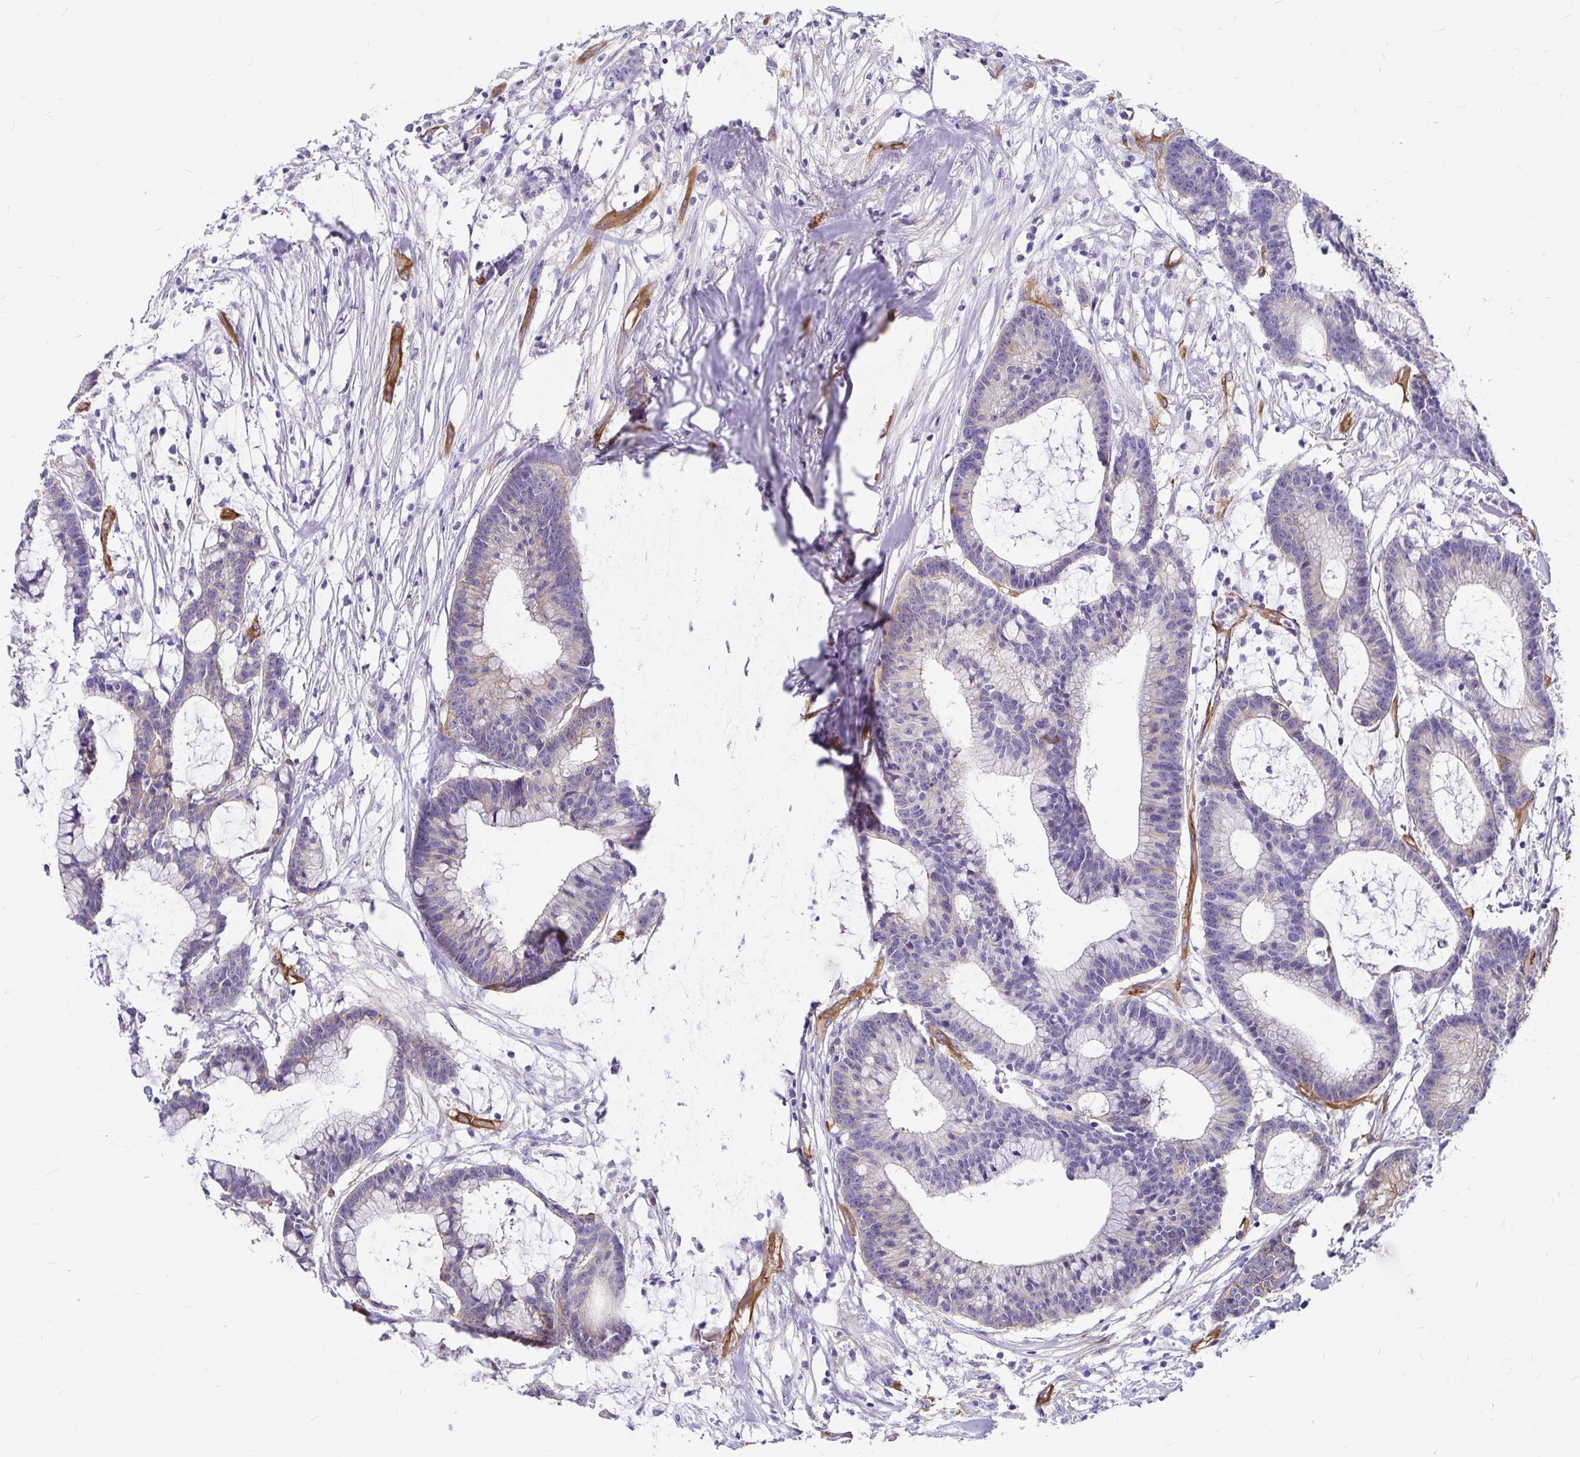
{"staining": {"intensity": "weak", "quantity": "<25%", "location": "cytoplasmic/membranous"}, "tissue": "colorectal cancer", "cell_type": "Tumor cells", "image_type": "cancer", "snomed": [{"axis": "morphology", "description": "Adenocarcinoma, NOS"}, {"axis": "topography", "description": "Colon"}], "caption": "Human colorectal adenocarcinoma stained for a protein using immunohistochemistry (IHC) displays no expression in tumor cells.", "gene": "MYO1B", "patient": {"sex": "female", "age": 78}}